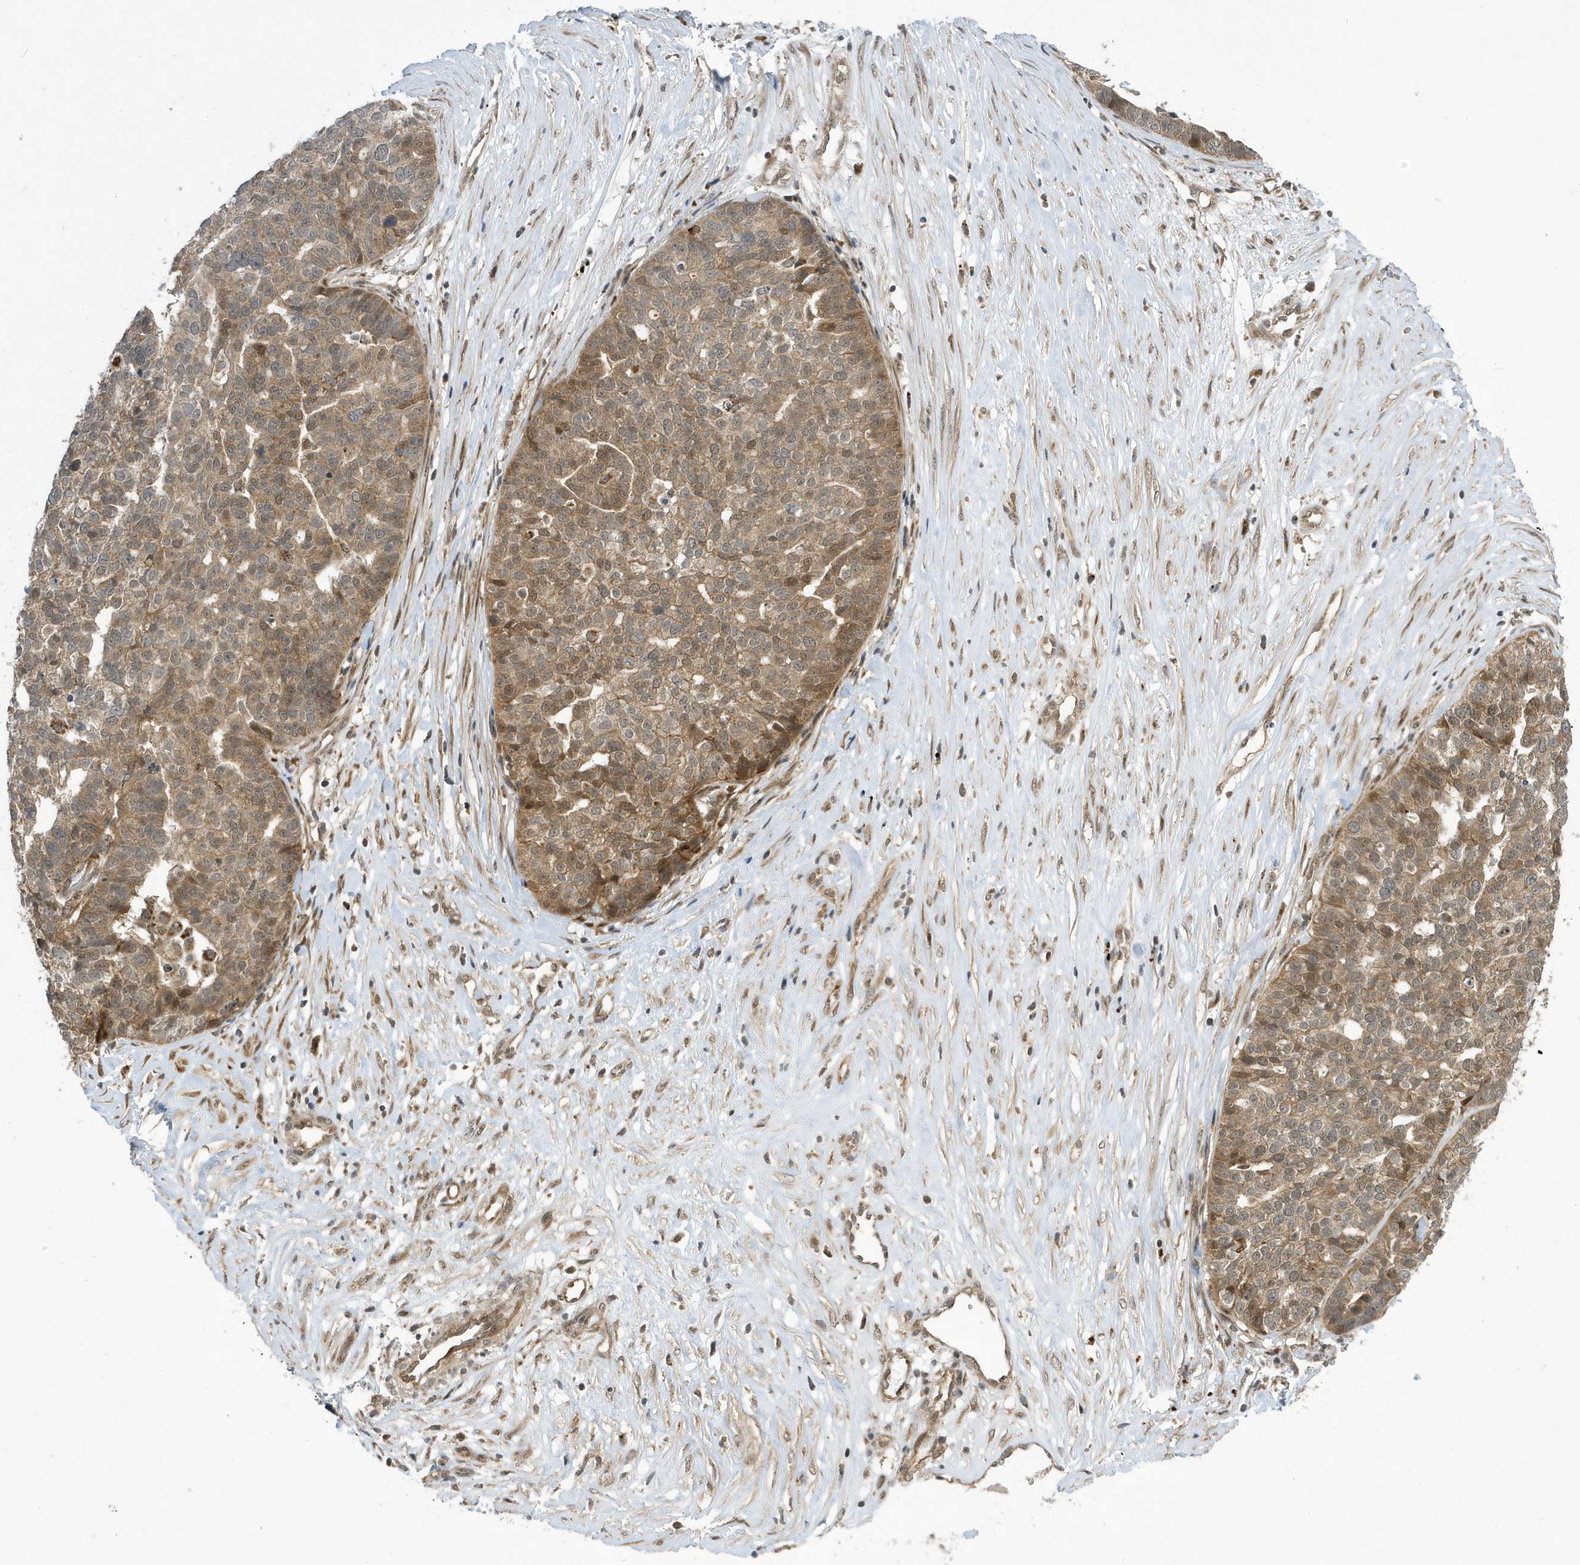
{"staining": {"intensity": "moderate", "quantity": "<25%", "location": "cytoplasmic/membranous,nuclear"}, "tissue": "ovarian cancer", "cell_type": "Tumor cells", "image_type": "cancer", "snomed": [{"axis": "morphology", "description": "Cystadenocarcinoma, serous, NOS"}, {"axis": "topography", "description": "Ovary"}], "caption": "Protein staining of ovarian serous cystadenocarcinoma tissue demonstrates moderate cytoplasmic/membranous and nuclear staining in approximately <25% of tumor cells. (Stains: DAB (3,3'-diaminobenzidine) in brown, nuclei in blue, Microscopy: brightfield microscopy at high magnification).", "gene": "NCOA7", "patient": {"sex": "female", "age": 59}}